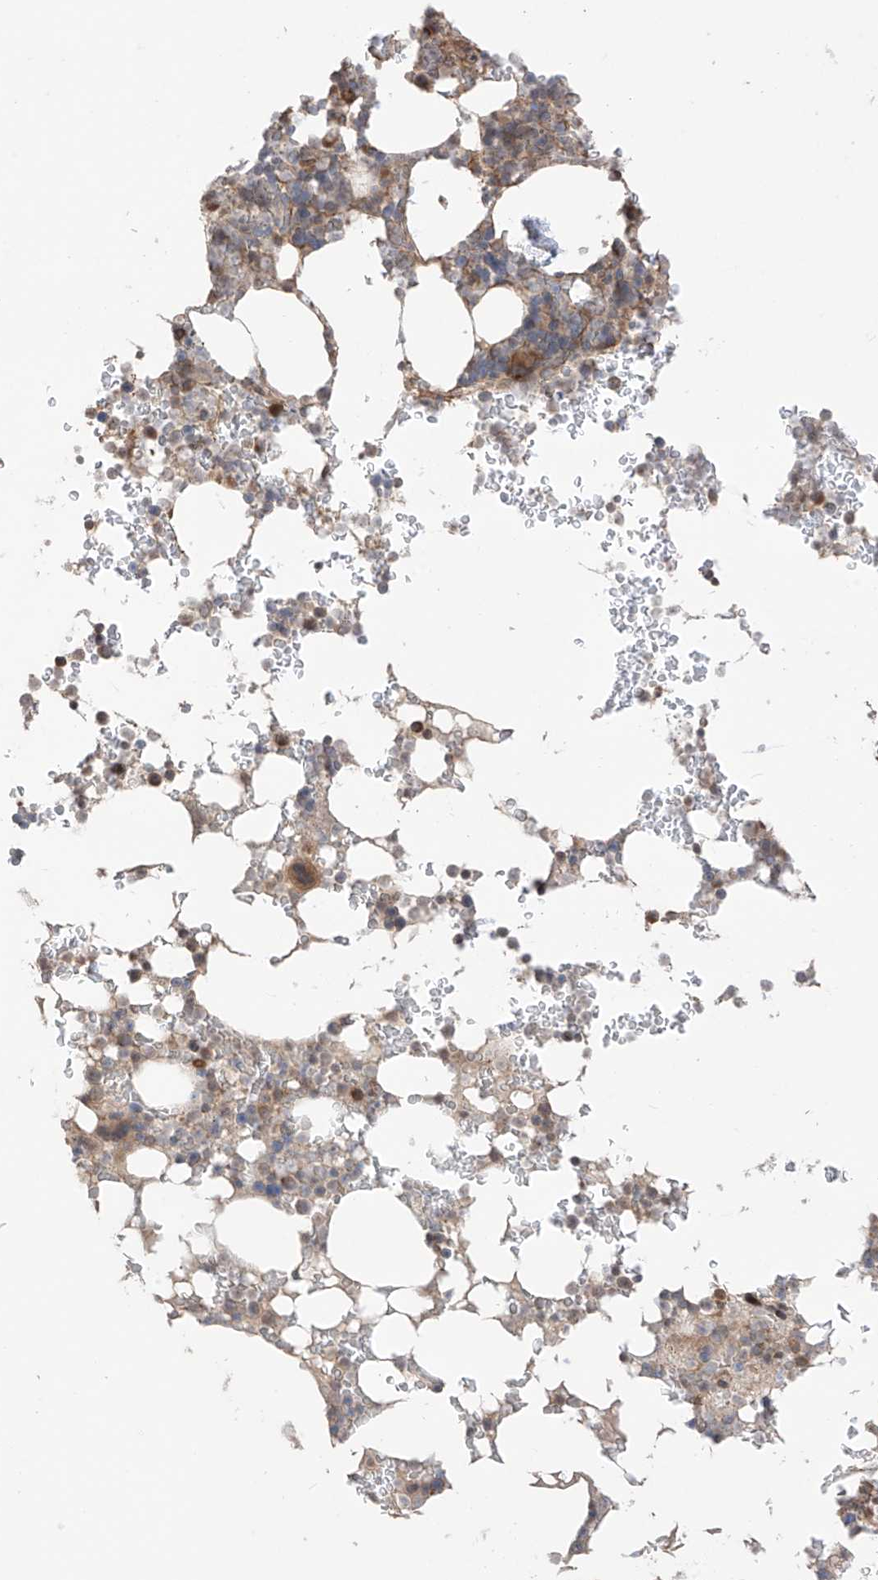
{"staining": {"intensity": "moderate", "quantity": "<25%", "location": "cytoplasmic/membranous"}, "tissue": "bone marrow", "cell_type": "Hematopoietic cells", "image_type": "normal", "snomed": [{"axis": "morphology", "description": "Normal tissue, NOS"}, {"axis": "topography", "description": "Bone marrow"}], "caption": "A high-resolution image shows immunohistochemistry staining of normal bone marrow, which exhibits moderate cytoplasmic/membranous staining in about <25% of hematopoietic cells.", "gene": "LRRC74A", "patient": {"sex": "male", "age": 58}}